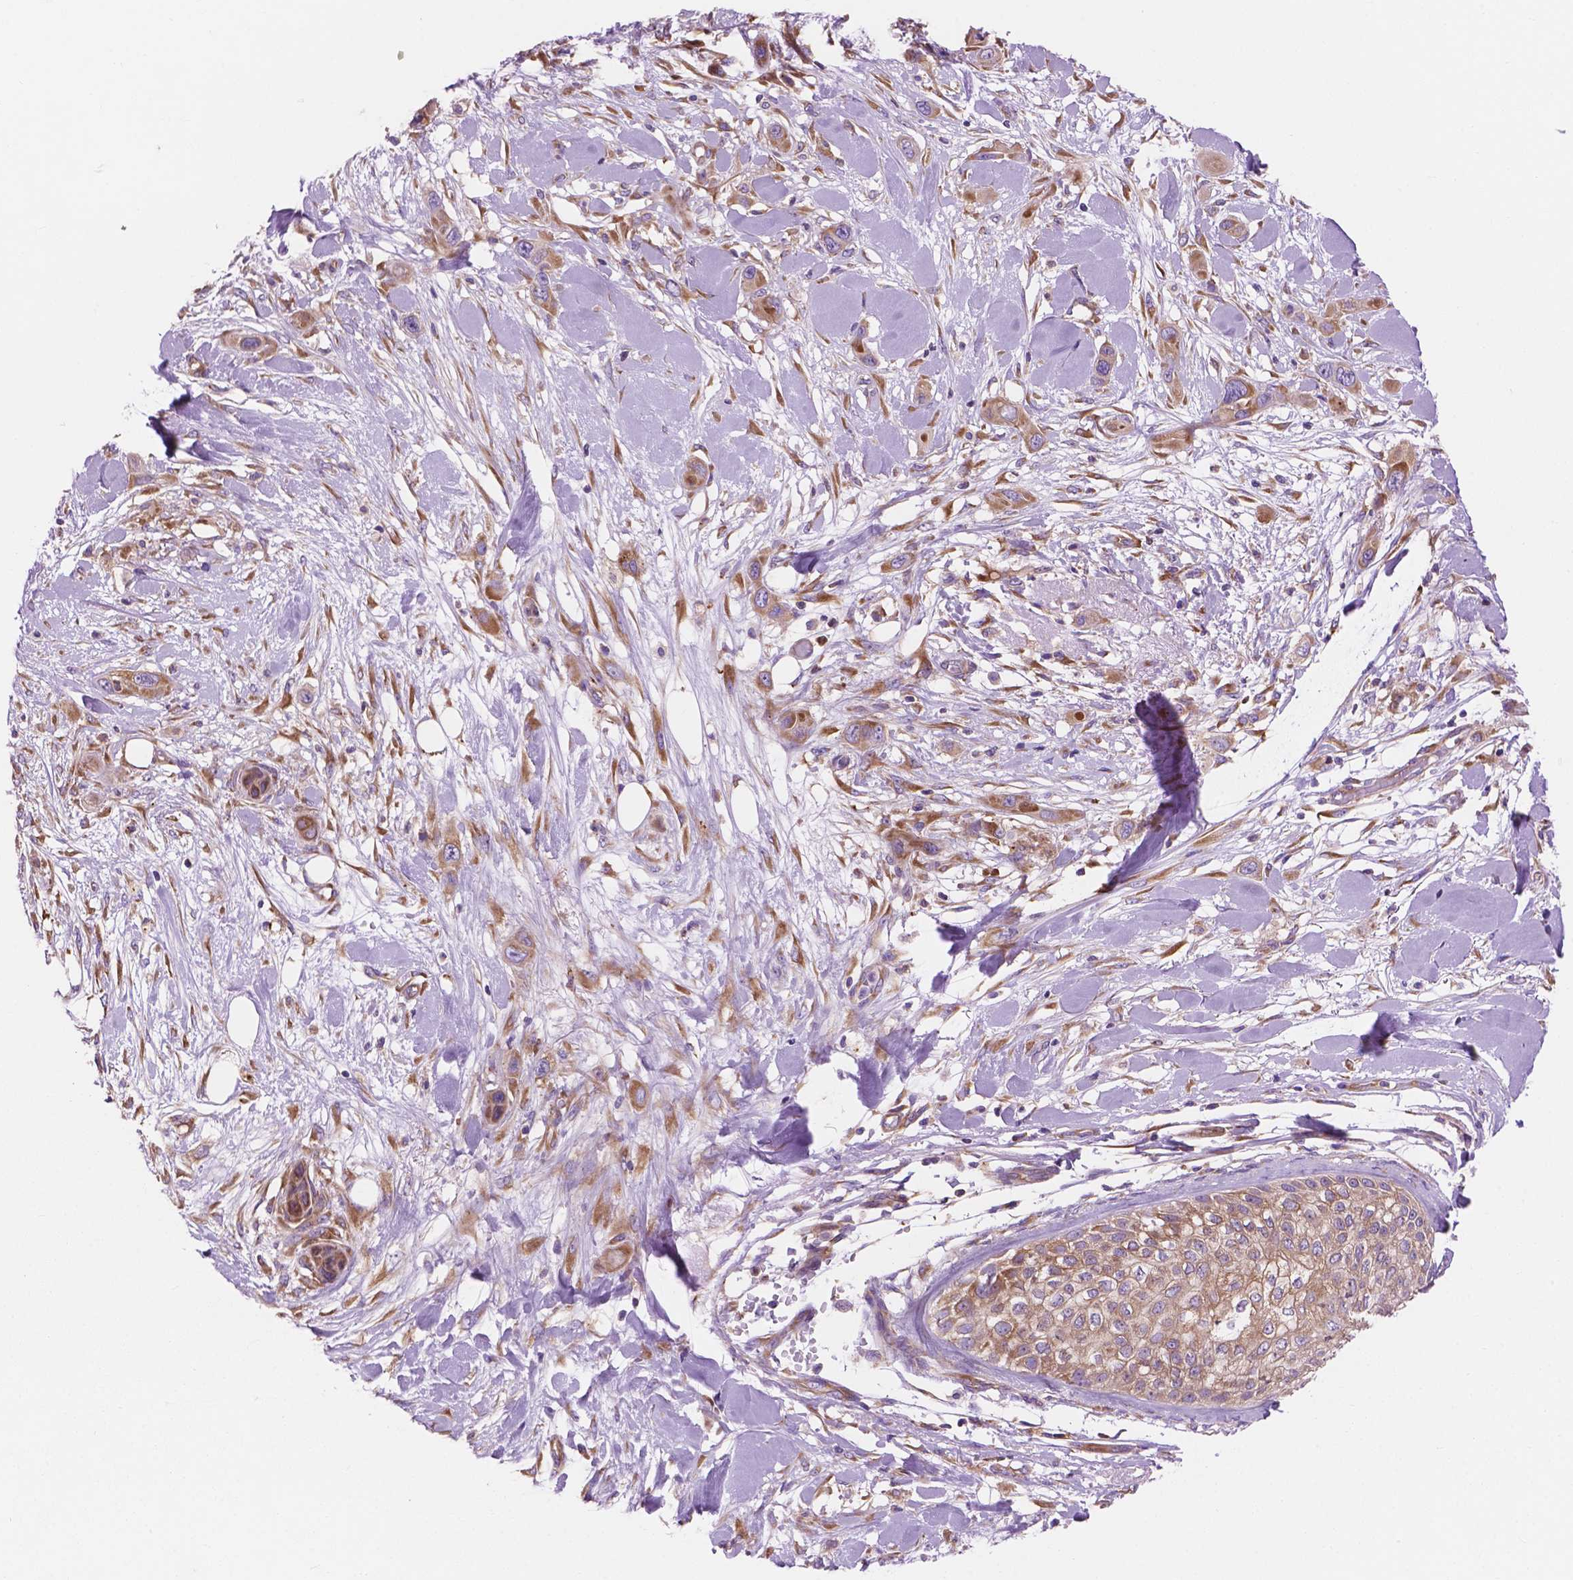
{"staining": {"intensity": "moderate", "quantity": ">75%", "location": "cytoplasmic/membranous"}, "tissue": "skin cancer", "cell_type": "Tumor cells", "image_type": "cancer", "snomed": [{"axis": "morphology", "description": "Squamous cell carcinoma, NOS"}, {"axis": "topography", "description": "Skin"}], "caption": "This micrograph reveals immunohistochemistry (IHC) staining of skin squamous cell carcinoma, with medium moderate cytoplasmic/membranous expression in about >75% of tumor cells.", "gene": "RPL37A", "patient": {"sex": "male", "age": 79}}